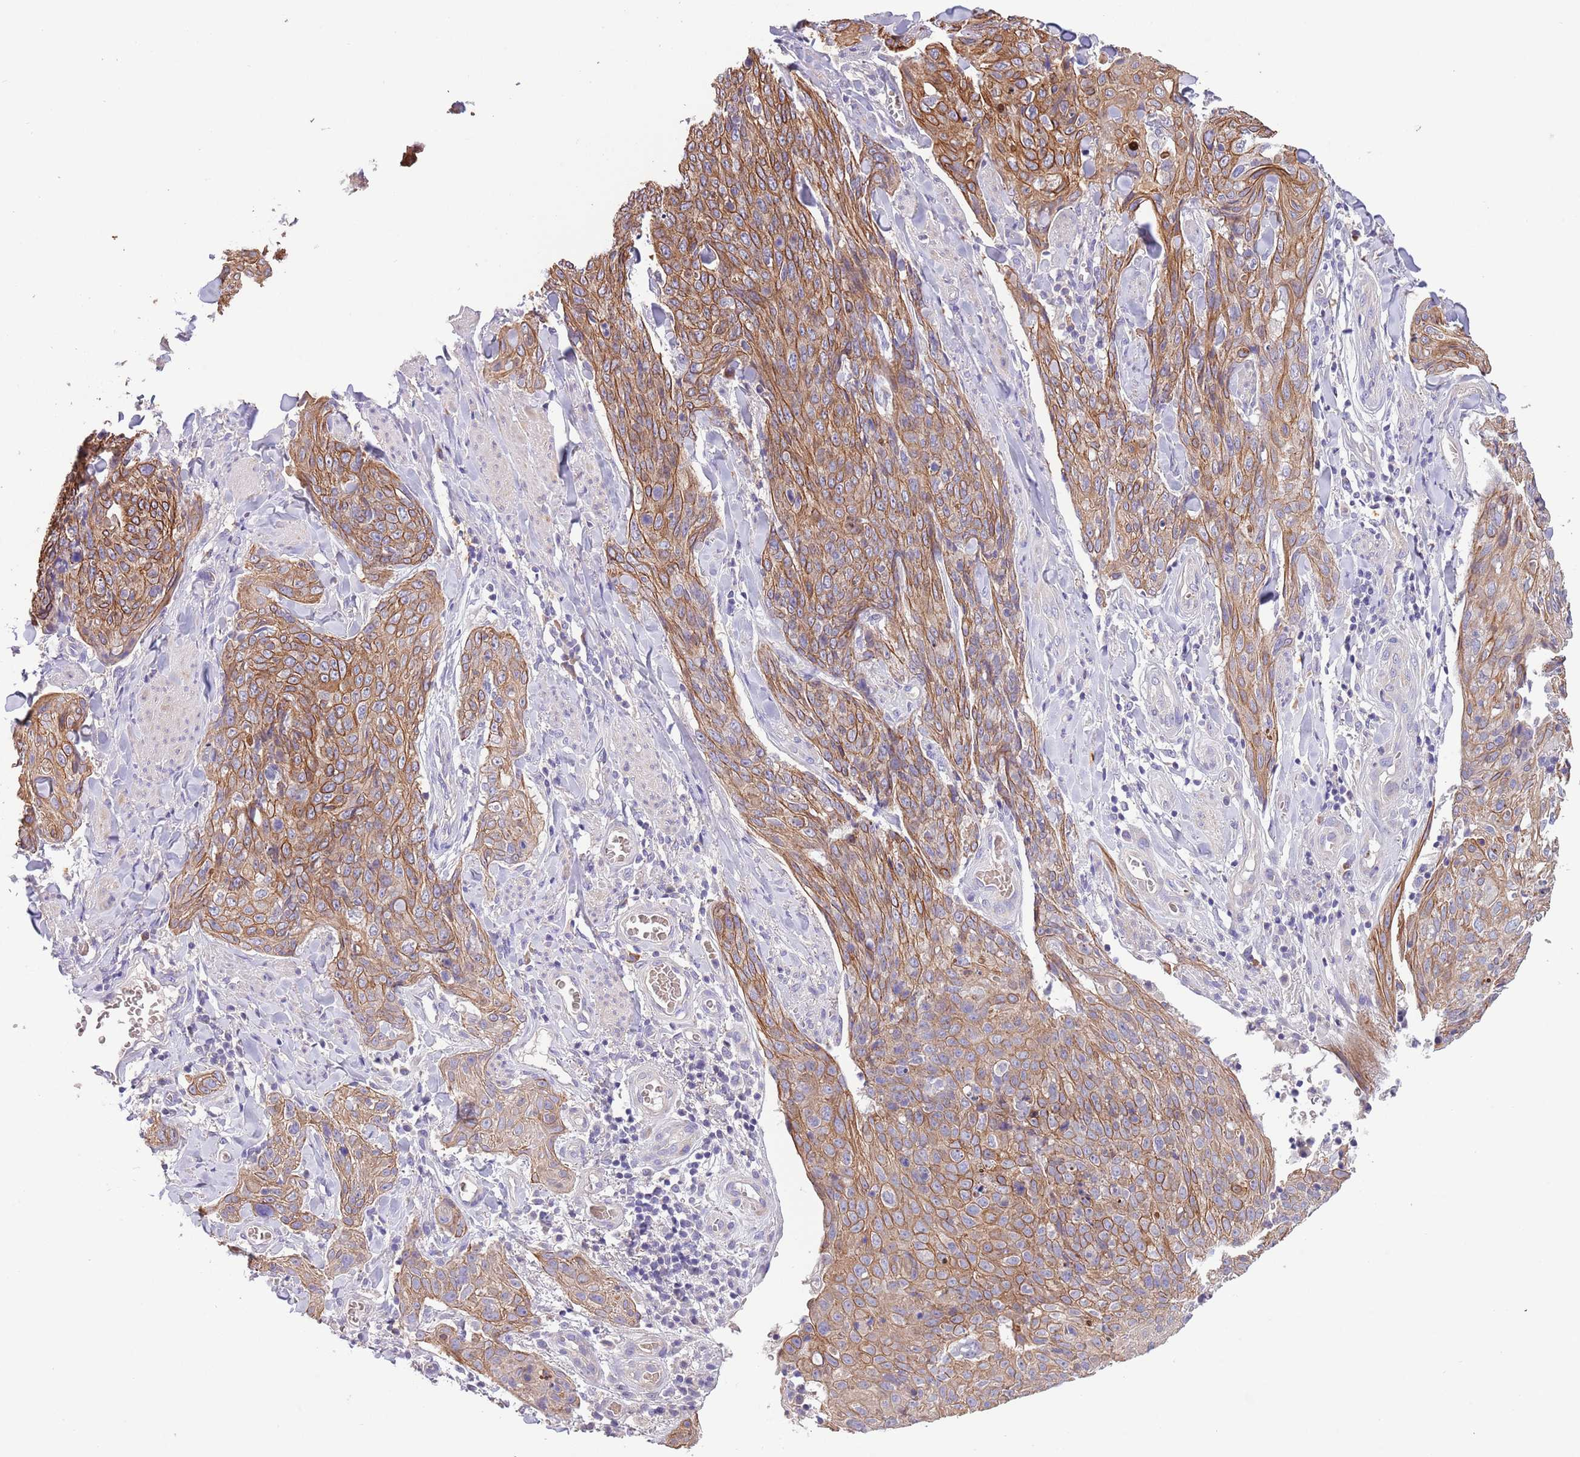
{"staining": {"intensity": "moderate", "quantity": ">75%", "location": "cytoplasmic/membranous"}, "tissue": "skin cancer", "cell_type": "Tumor cells", "image_type": "cancer", "snomed": [{"axis": "morphology", "description": "Squamous cell carcinoma, NOS"}, {"axis": "topography", "description": "Skin"}, {"axis": "topography", "description": "Vulva"}], "caption": "IHC (DAB (3,3'-diaminobenzidine)) staining of skin cancer displays moderate cytoplasmic/membranous protein expression in approximately >75% of tumor cells.", "gene": "ZNF658", "patient": {"sex": "female", "age": 85}}